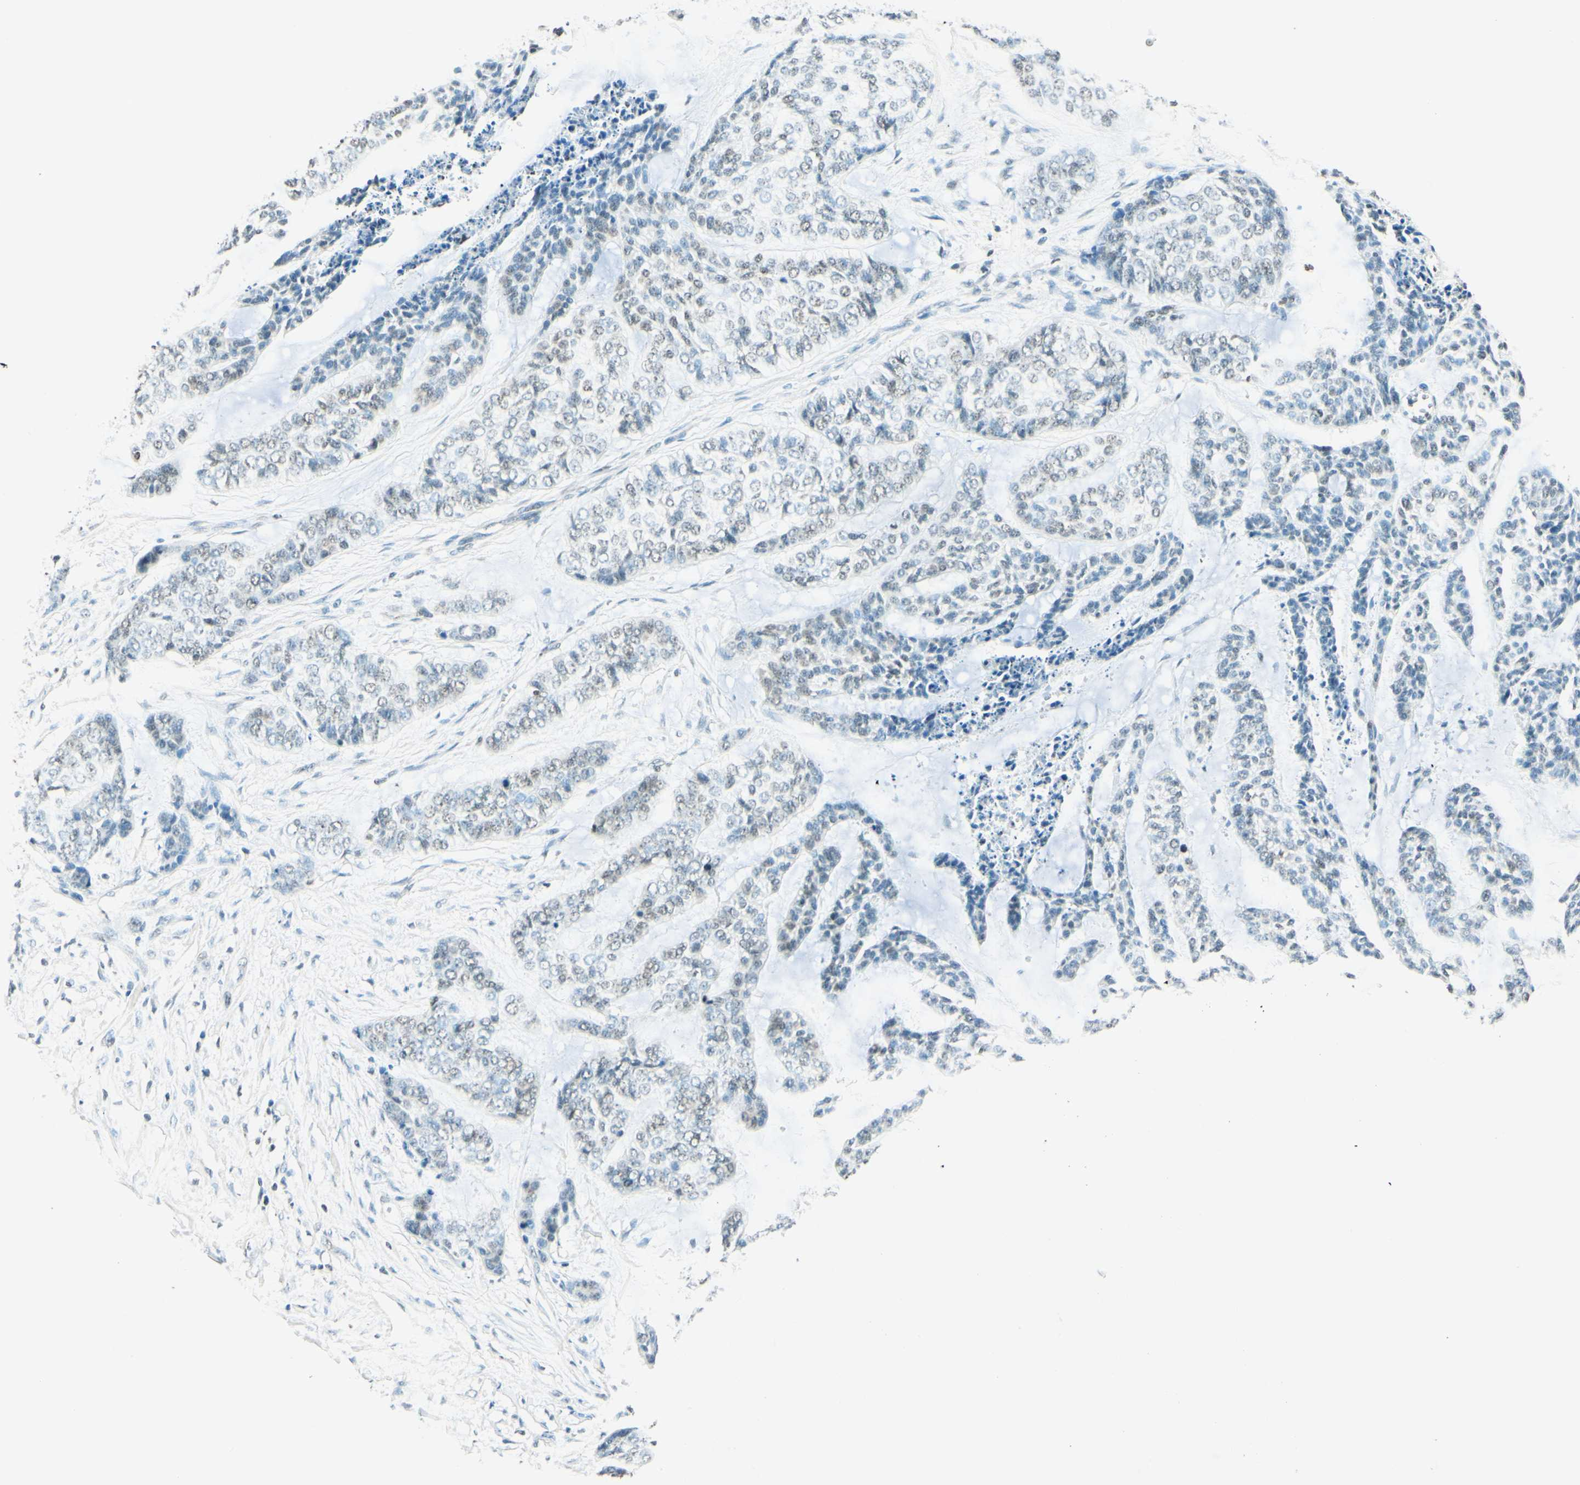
{"staining": {"intensity": "weak", "quantity": "<25%", "location": "nuclear"}, "tissue": "skin cancer", "cell_type": "Tumor cells", "image_type": "cancer", "snomed": [{"axis": "morphology", "description": "Basal cell carcinoma"}, {"axis": "topography", "description": "Skin"}], "caption": "Tumor cells show no significant positivity in skin cancer (basal cell carcinoma).", "gene": "MSH2", "patient": {"sex": "female", "age": 64}}